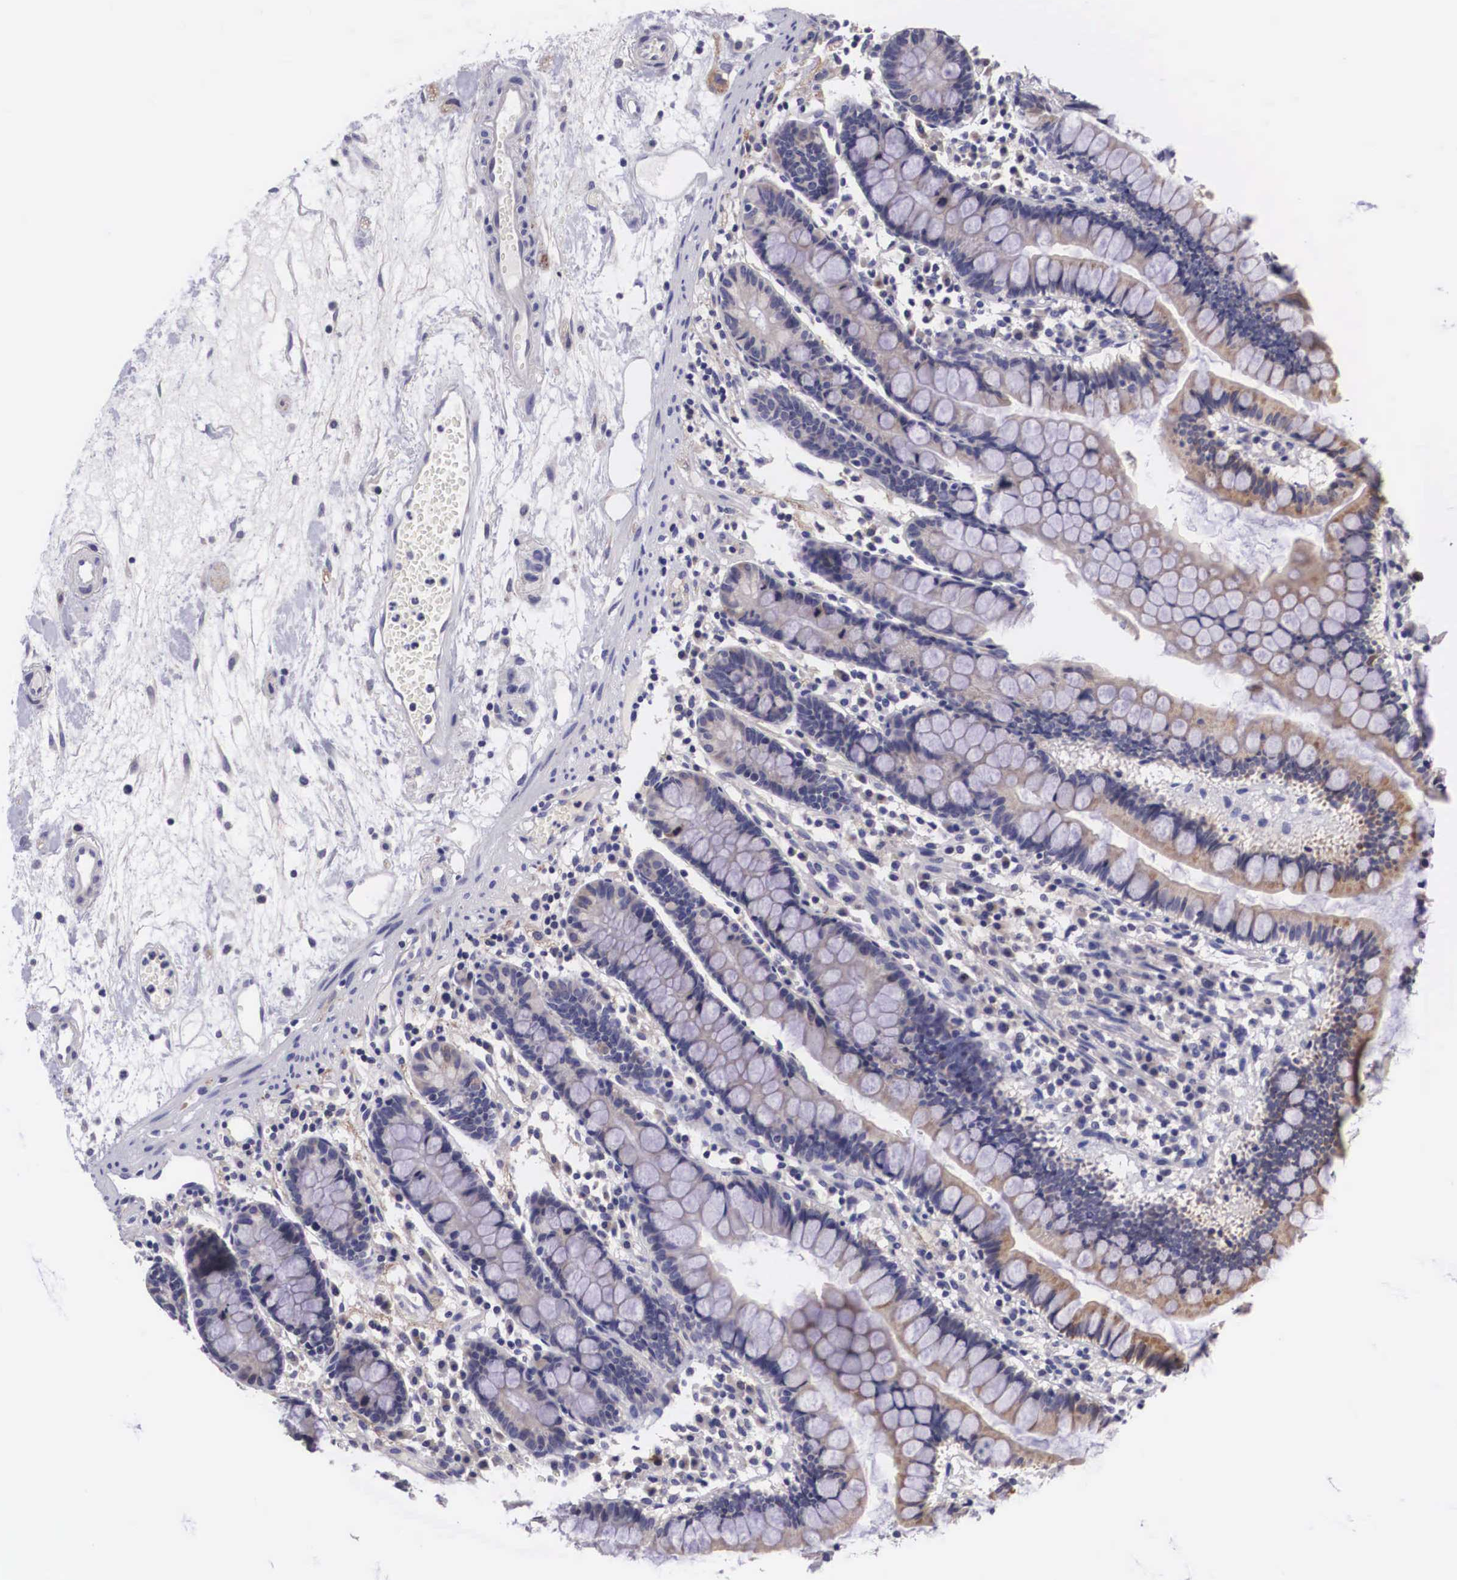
{"staining": {"intensity": "moderate", "quantity": "25%-75%", "location": "cytoplasmic/membranous"}, "tissue": "small intestine", "cell_type": "Glandular cells", "image_type": "normal", "snomed": [{"axis": "morphology", "description": "Normal tissue, NOS"}, {"axis": "topography", "description": "Small intestine"}], "caption": "High-power microscopy captured an immunohistochemistry image of normal small intestine, revealing moderate cytoplasmic/membranous expression in about 25%-75% of glandular cells. (IHC, brightfield microscopy, high magnification).", "gene": "ARG2", "patient": {"sex": "female", "age": 51}}